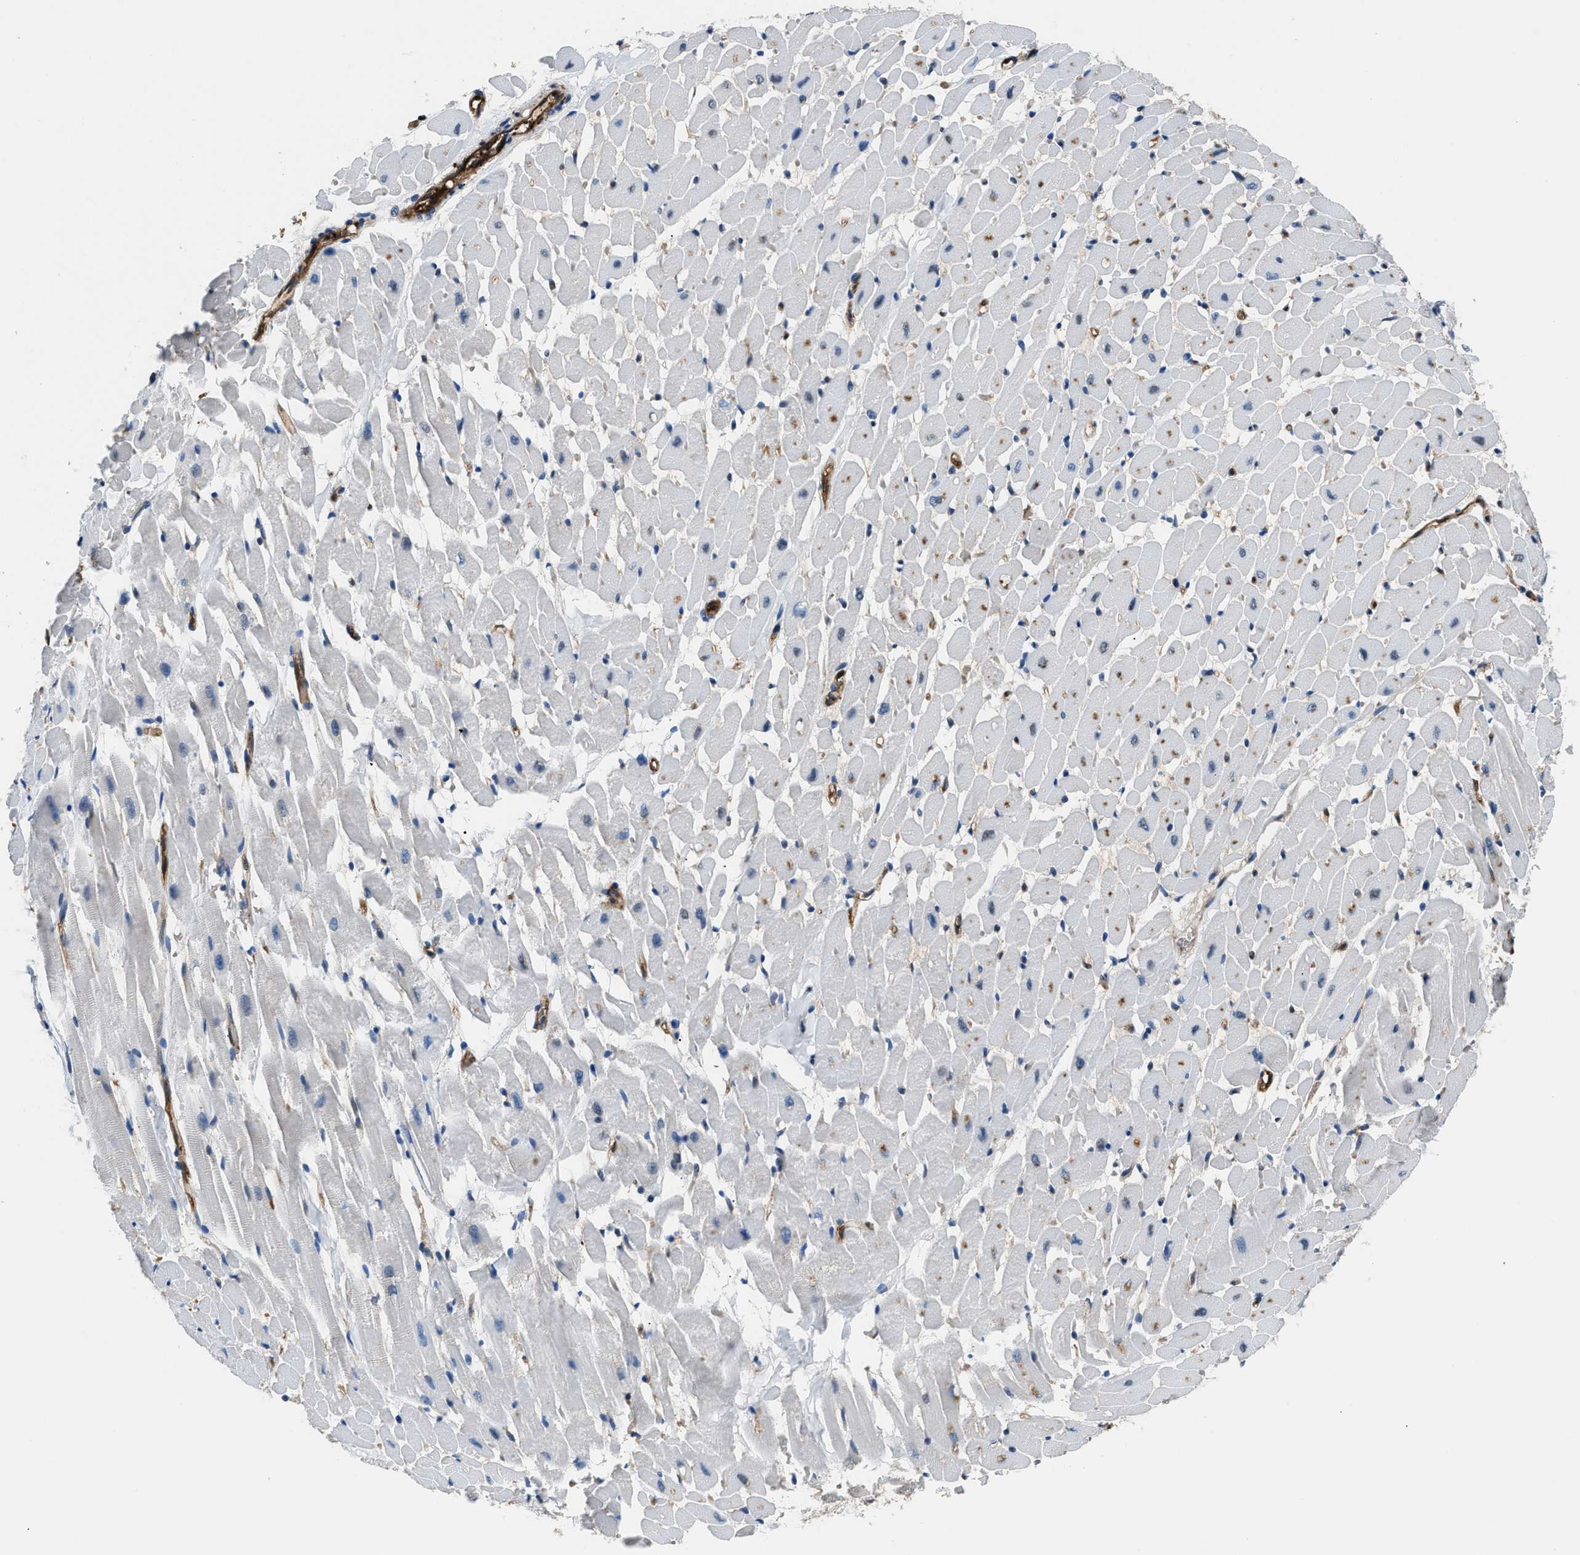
{"staining": {"intensity": "moderate", "quantity": "25%-75%", "location": "cytoplasmic/membranous"}, "tissue": "heart muscle", "cell_type": "Cardiomyocytes", "image_type": "normal", "snomed": [{"axis": "morphology", "description": "Normal tissue, NOS"}, {"axis": "topography", "description": "Heart"}], "caption": "An image of human heart muscle stained for a protein demonstrates moderate cytoplasmic/membranous brown staining in cardiomyocytes.", "gene": "PPA1", "patient": {"sex": "male", "age": 45}}